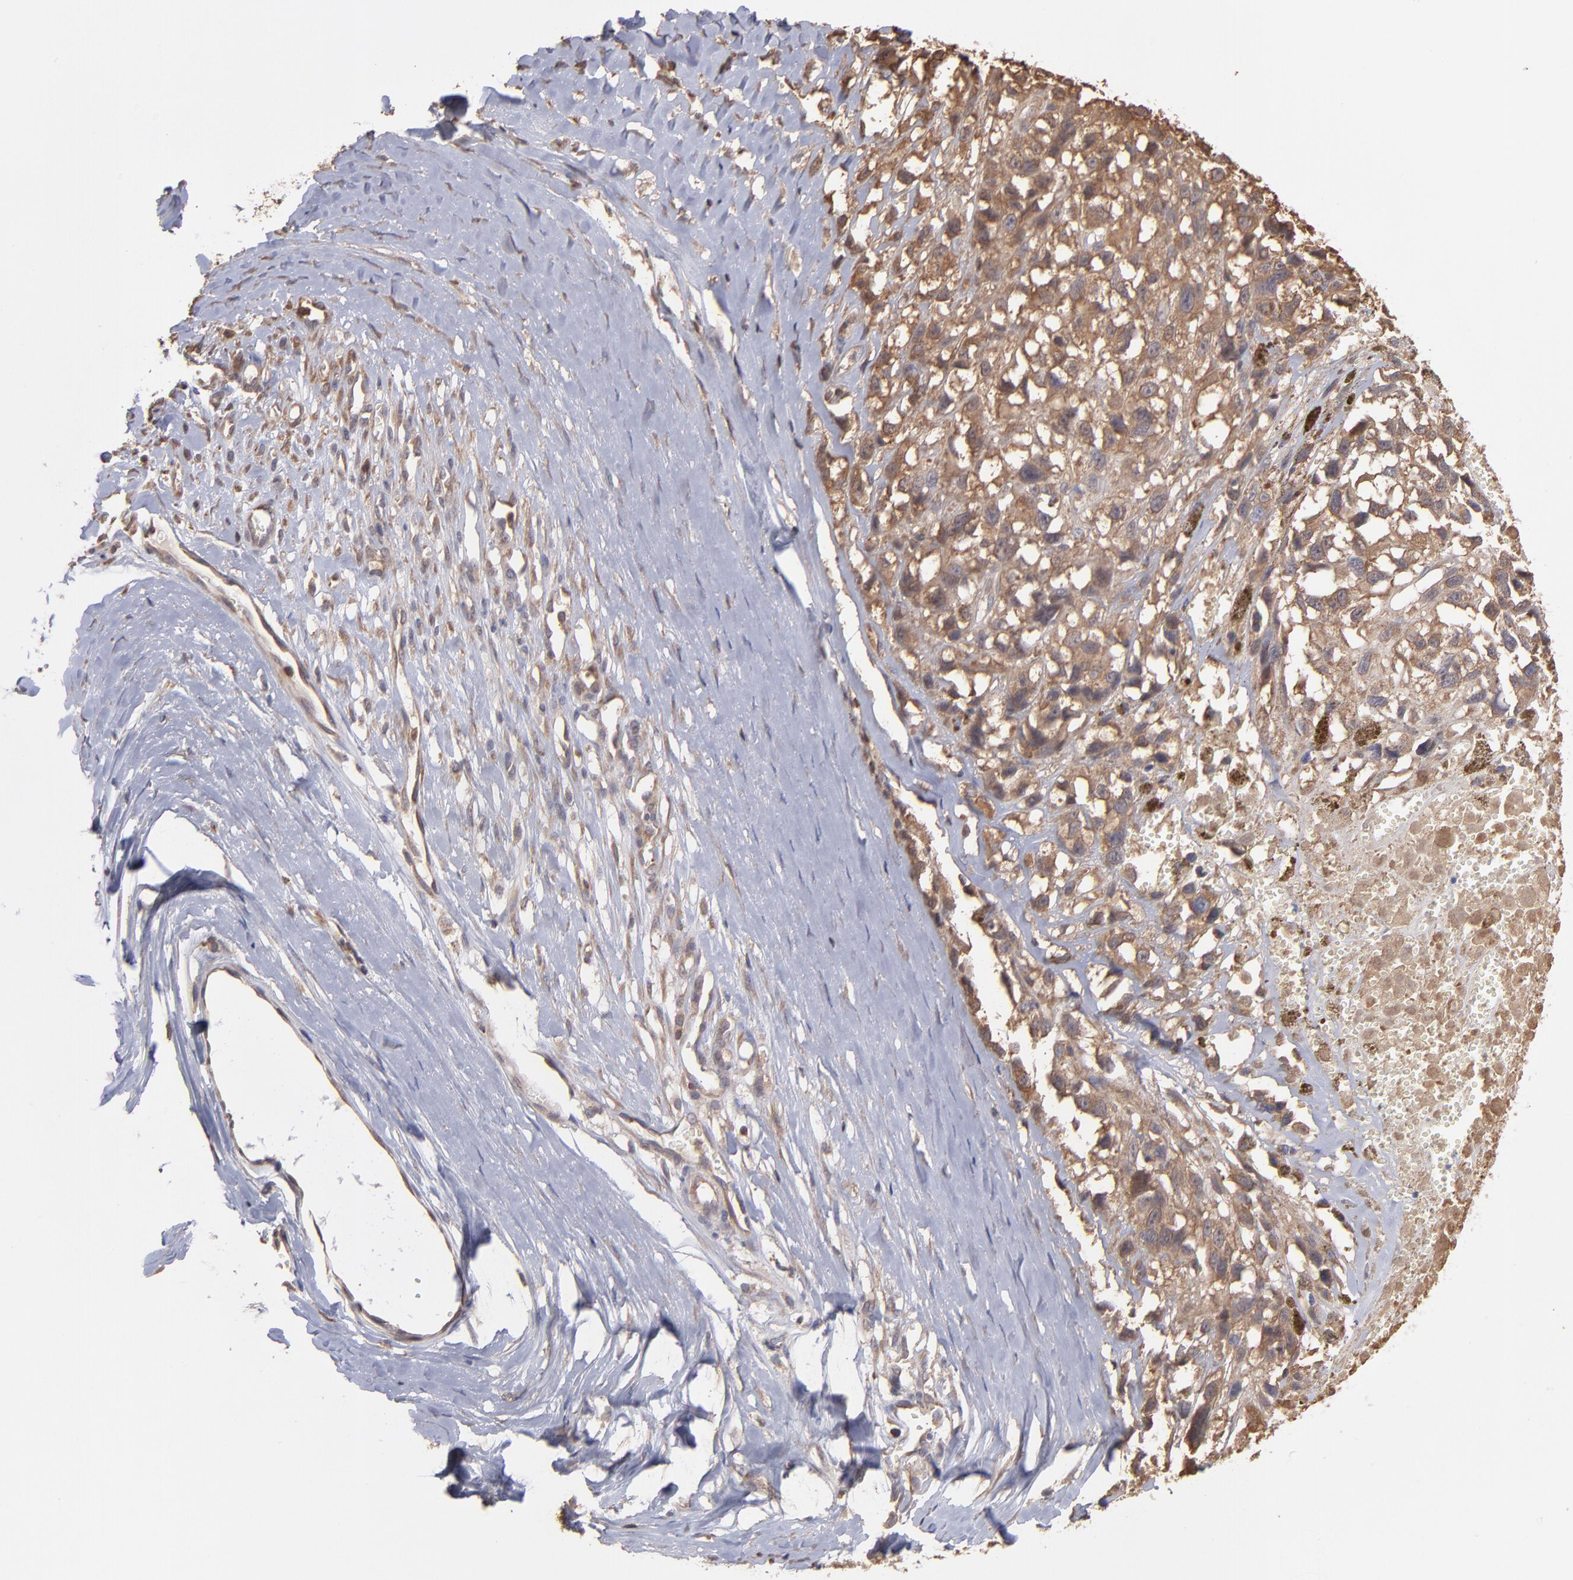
{"staining": {"intensity": "strong", "quantity": ">75%", "location": "cytoplasmic/membranous"}, "tissue": "melanoma", "cell_type": "Tumor cells", "image_type": "cancer", "snomed": [{"axis": "morphology", "description": "Malignant melanoma, Metastatic site"}, {"axis": "topography", "description": "Lymph node"}], "caption": "Protein expression analysis of malignant melanoma (metastatic site) shows strong cytoplasmic/membranous expression in about >75% of tumor cells. Immunohistochemistry stains the protein in brown and the nuclei are stained blue.", "gene": "MAP2K2", "patient": {"sex": "male", "age": 59}}